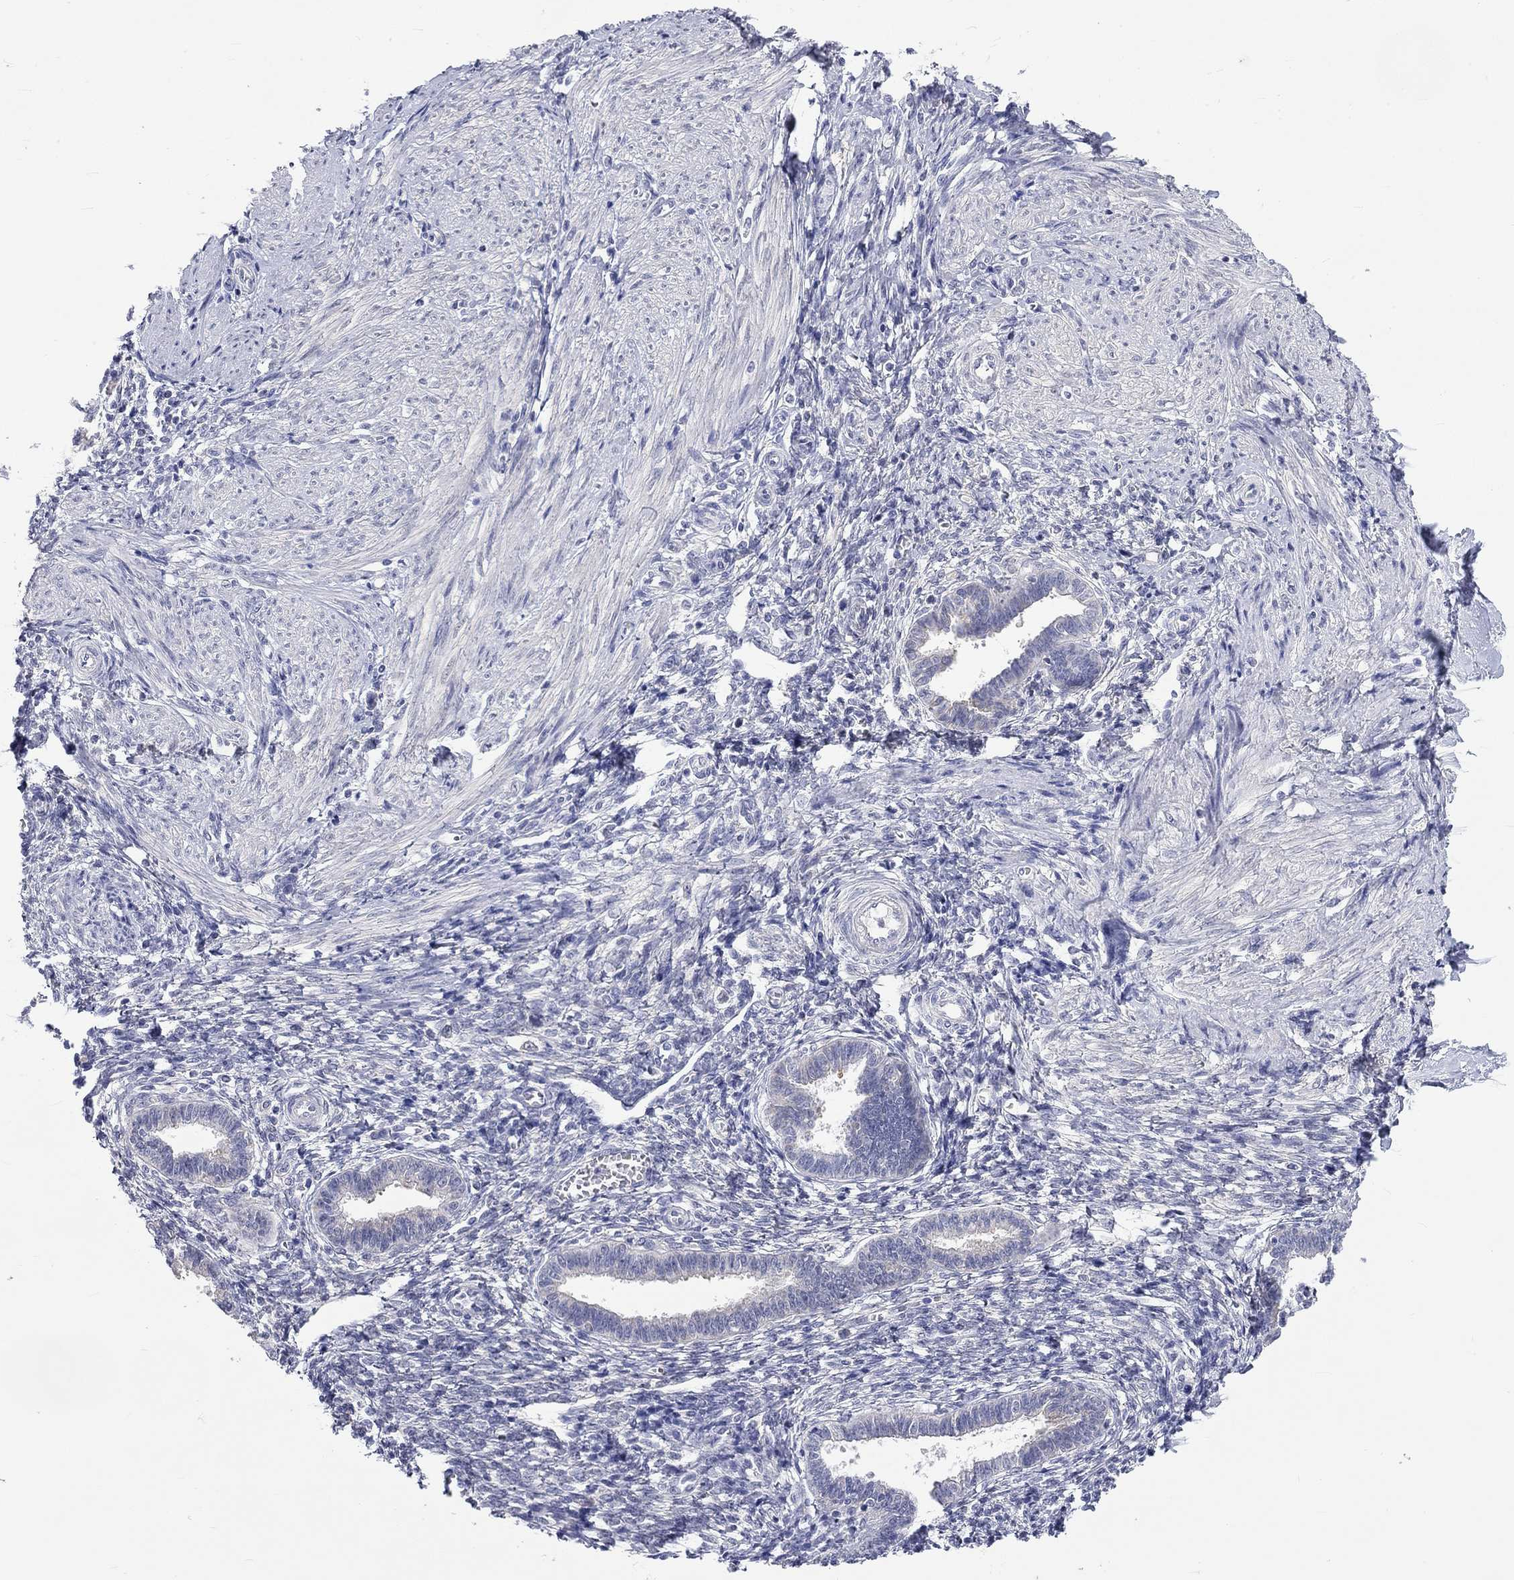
{"staining": {"intensity": "negative", "quantity": "none", "location": "none"}, "tissue": "endometrium", "cell_type": "Cells in endometrial stroma", "image_type": "normal", "snomed": [{"axis": "morphology", "description": "Normal tissue, NOS"}, {"axis": "topography", "description": "Cervix"}, {"axis": "topography", "description": "Endometrium"}], "caption": "This image is of benign endometrium stained with immunohistochemistry (IHC) to label a protein in brown with the nuclei are counter-stained blue. There is no positivity in cells in endometrial stroma. Nuclei are stained in blue.", "gene": "CERS1", "patient": {"sex": "female", "age": 37}}